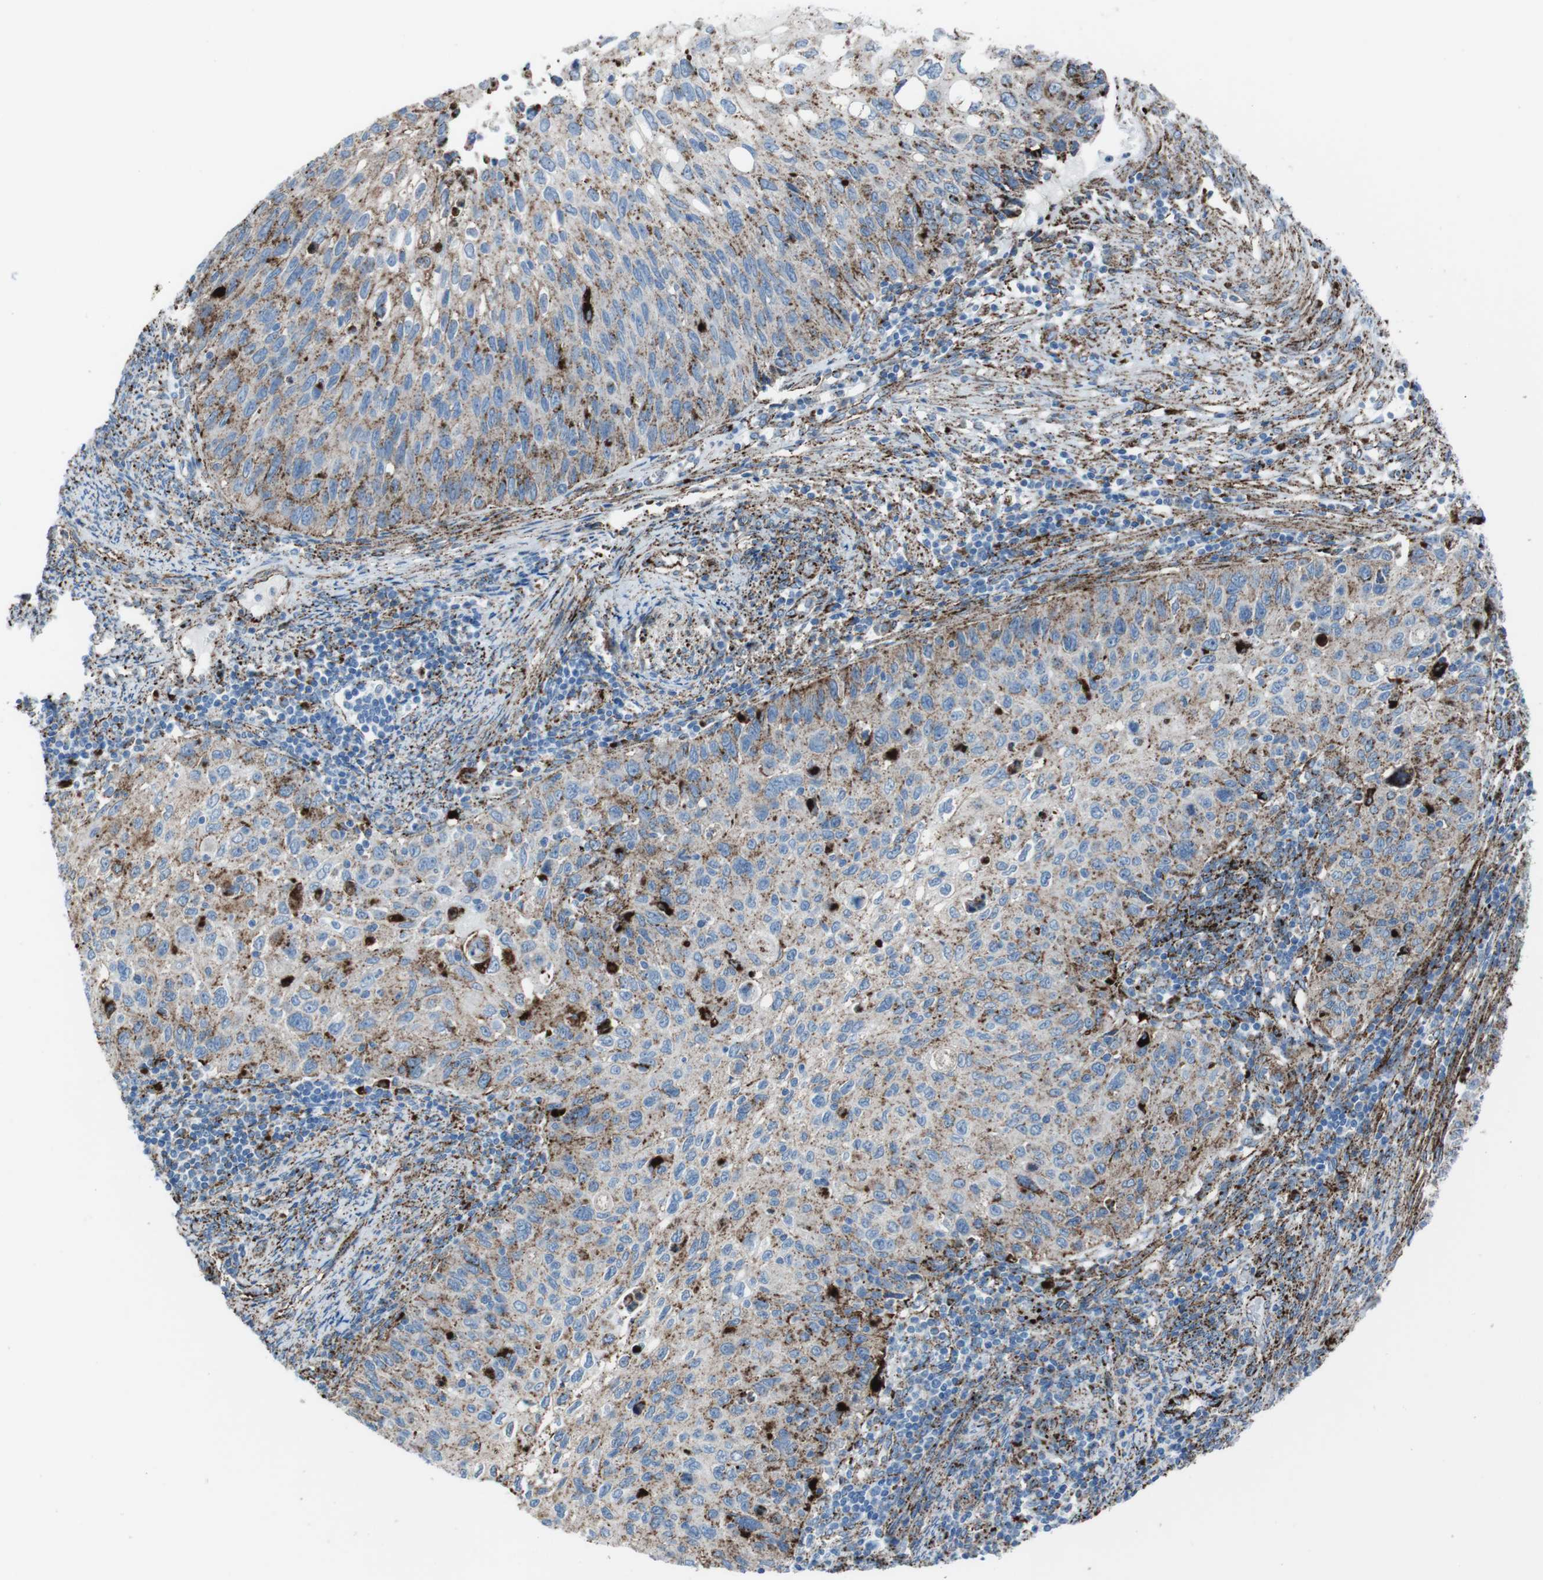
{"staining": {"intensity": "moderate", "quantity": "25%-75%", "location": "cytoplasmic/membranous"}, "tissue": "cervical cancer", "cell_type": "Tumor cells", "image_type": "cancer", "snomed": [{"axis": "morphology", "description": "Squamous cell carcinoma, NOS"}, {"axis": "topography", "description": "Cervix"}], "caption": "IHC staining of squamous cell carcinoma (cervical), which reveals medium levels of moderate cytoplasmic/membranous expression in about 25%-75% of tumor cells indicating moderate cytoplasmic/membranous protein staining. The staining was performed using DAB (brown) for protein detection and nuclei were counterstained in hematoxylin (blue).", "gene": "SCARB2", "patient": {"sex": "female", "age": 70}}